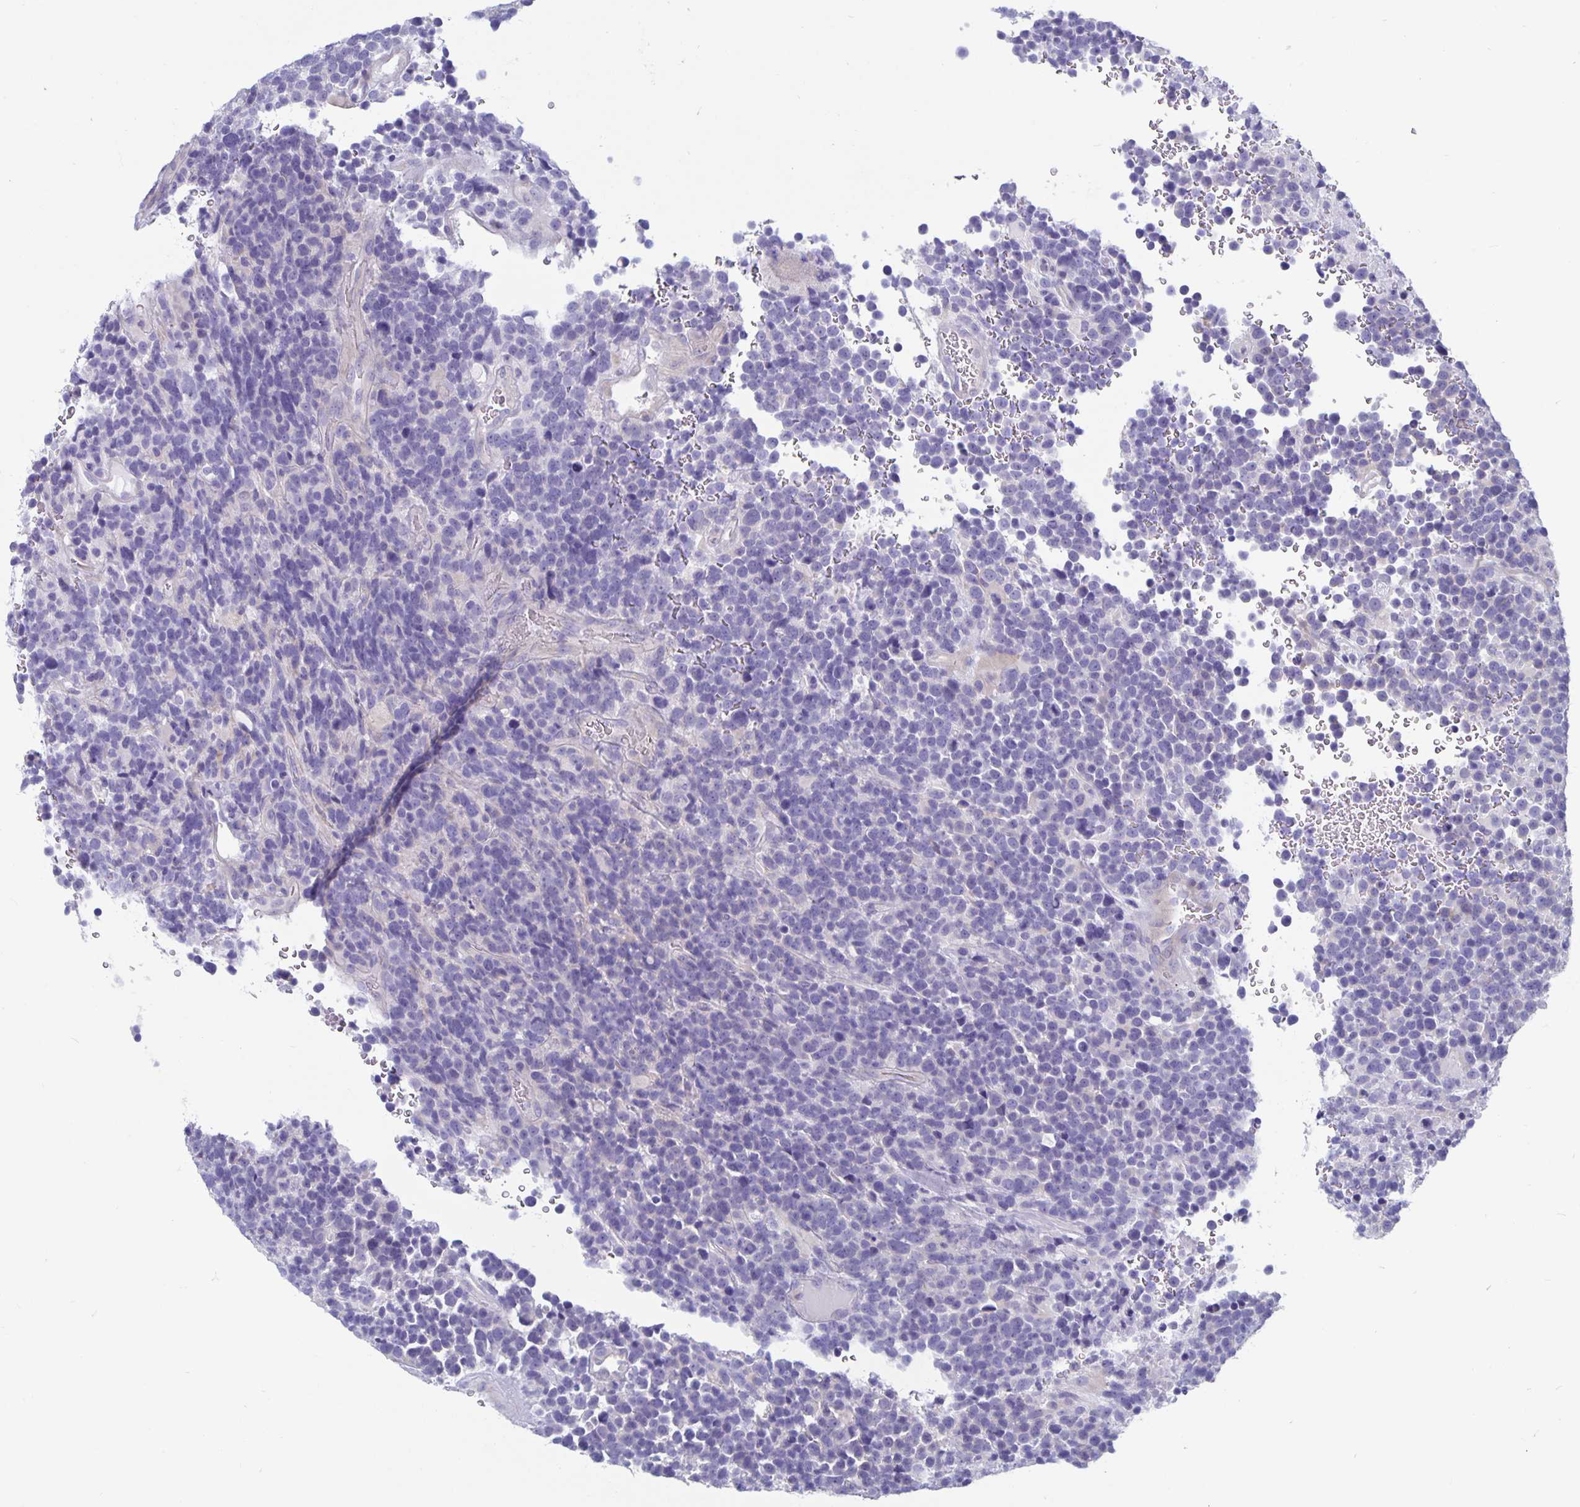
{"staining": {"intensity": "negative", "quantity": "none", "location": "none"}, "tissue": "glioma", "cell_type": "Tumor cells", "image_type": "cancer", "snomed": [{"axis": "morphology", "description": "Glioma, malignant, High grade"}, {"axis": "topography", "description": "Brain"}], "caption": "Tumor cells show no significant protein staining in glioma. (DAB (3,3'-diaminobenzidine) immunohistochemistry, high magnification).", "gene": "PLCB3", "patient": {"sex": "male", "age": 33}}